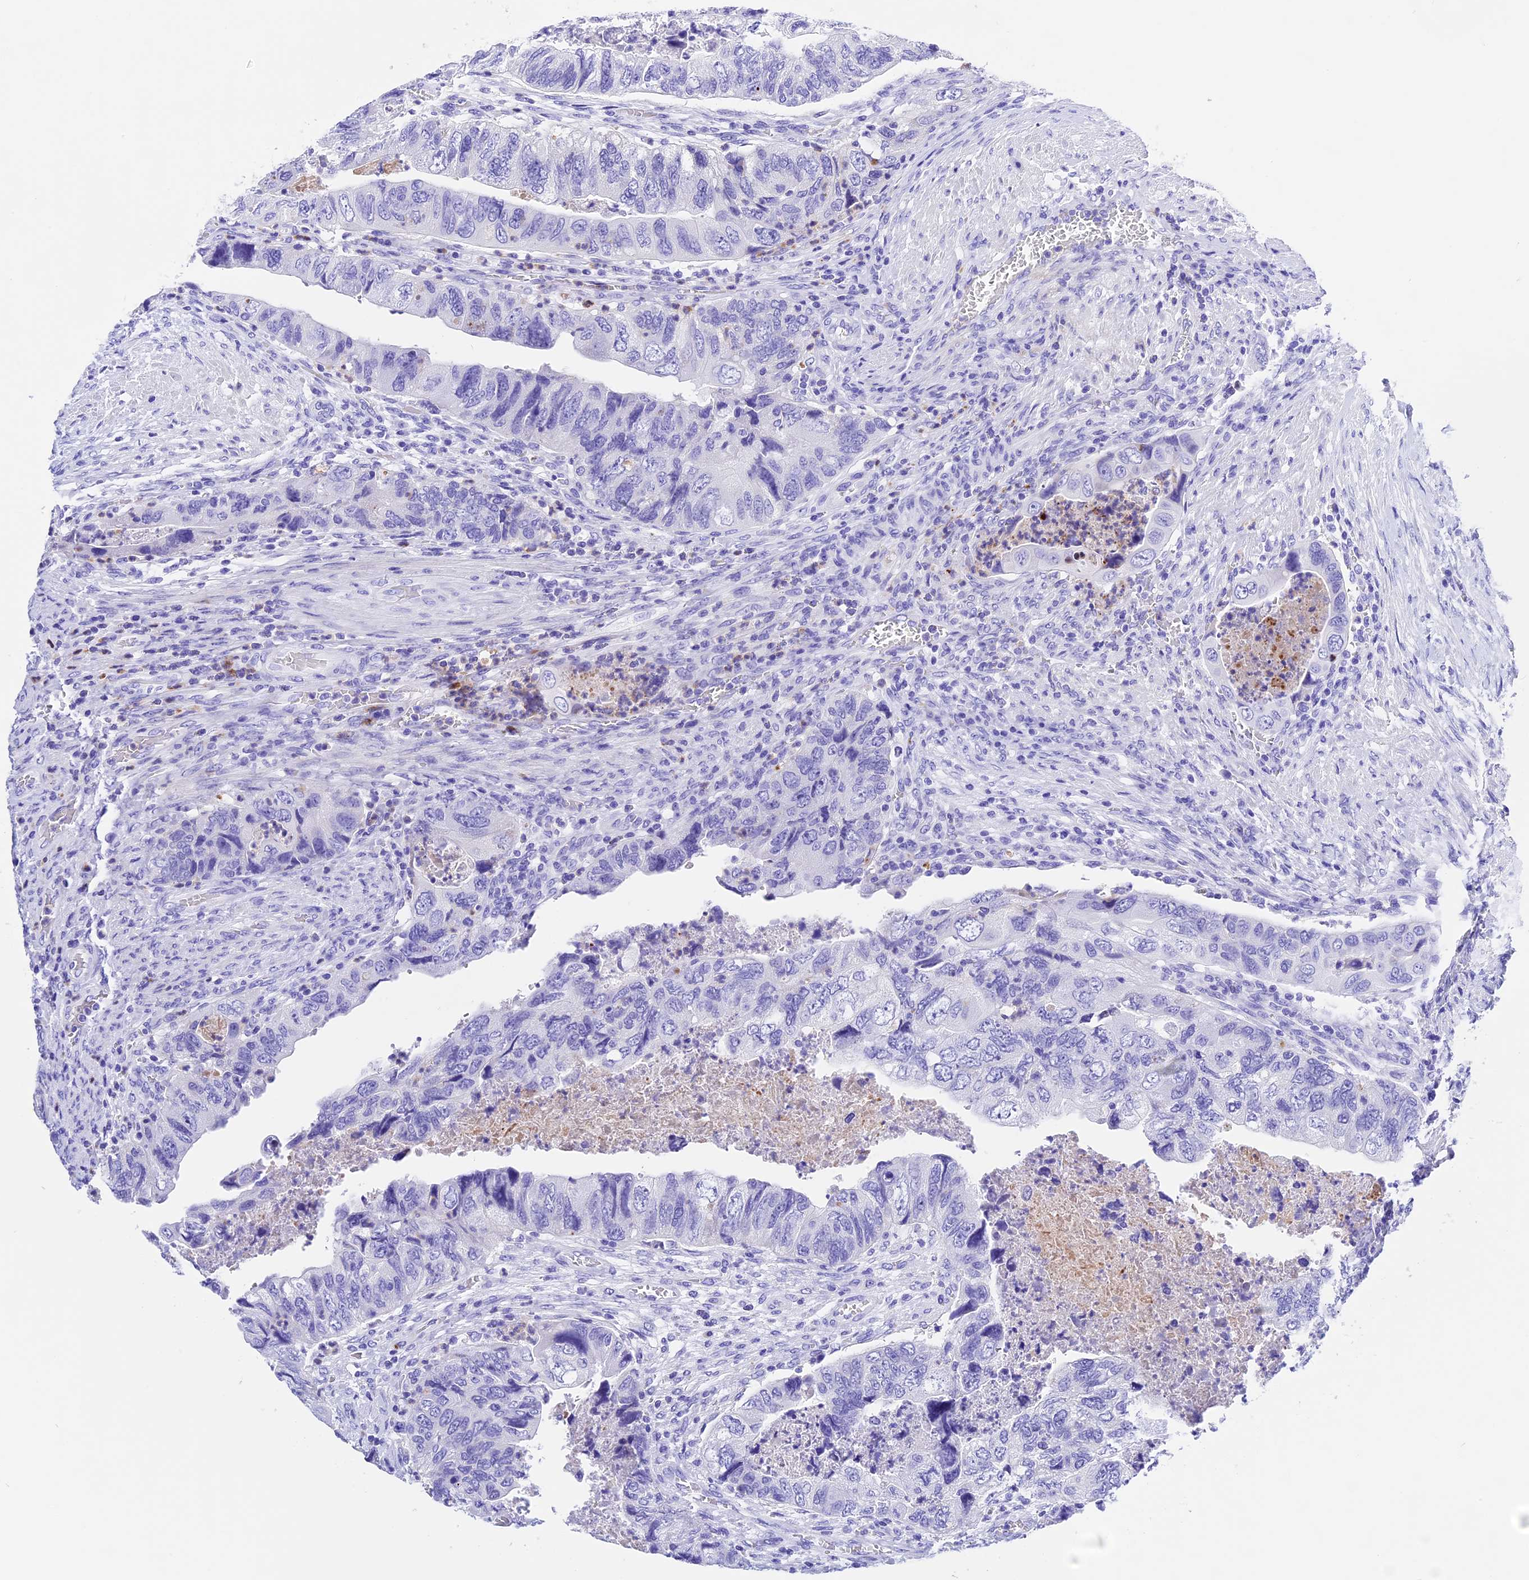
{"staining": {"intensity": "negative", "quantity": "none", "location": "none"}, "tissue": "colorectal cancer", "cell_type": "Tumor cells", "image_type": "cancer", "snomed": [{"axis": "morphology", "description": "Adenocarcinoma, NOS"}, {"axis": "topography", "description": "Rectum"}], "caption": "Tumor cells show no significant protein staining in adenocarcinoma (colorectal). Nuclei are stained in blue.", "gene": "PSG11", "patient": {"sex": "male", "age": 63}}